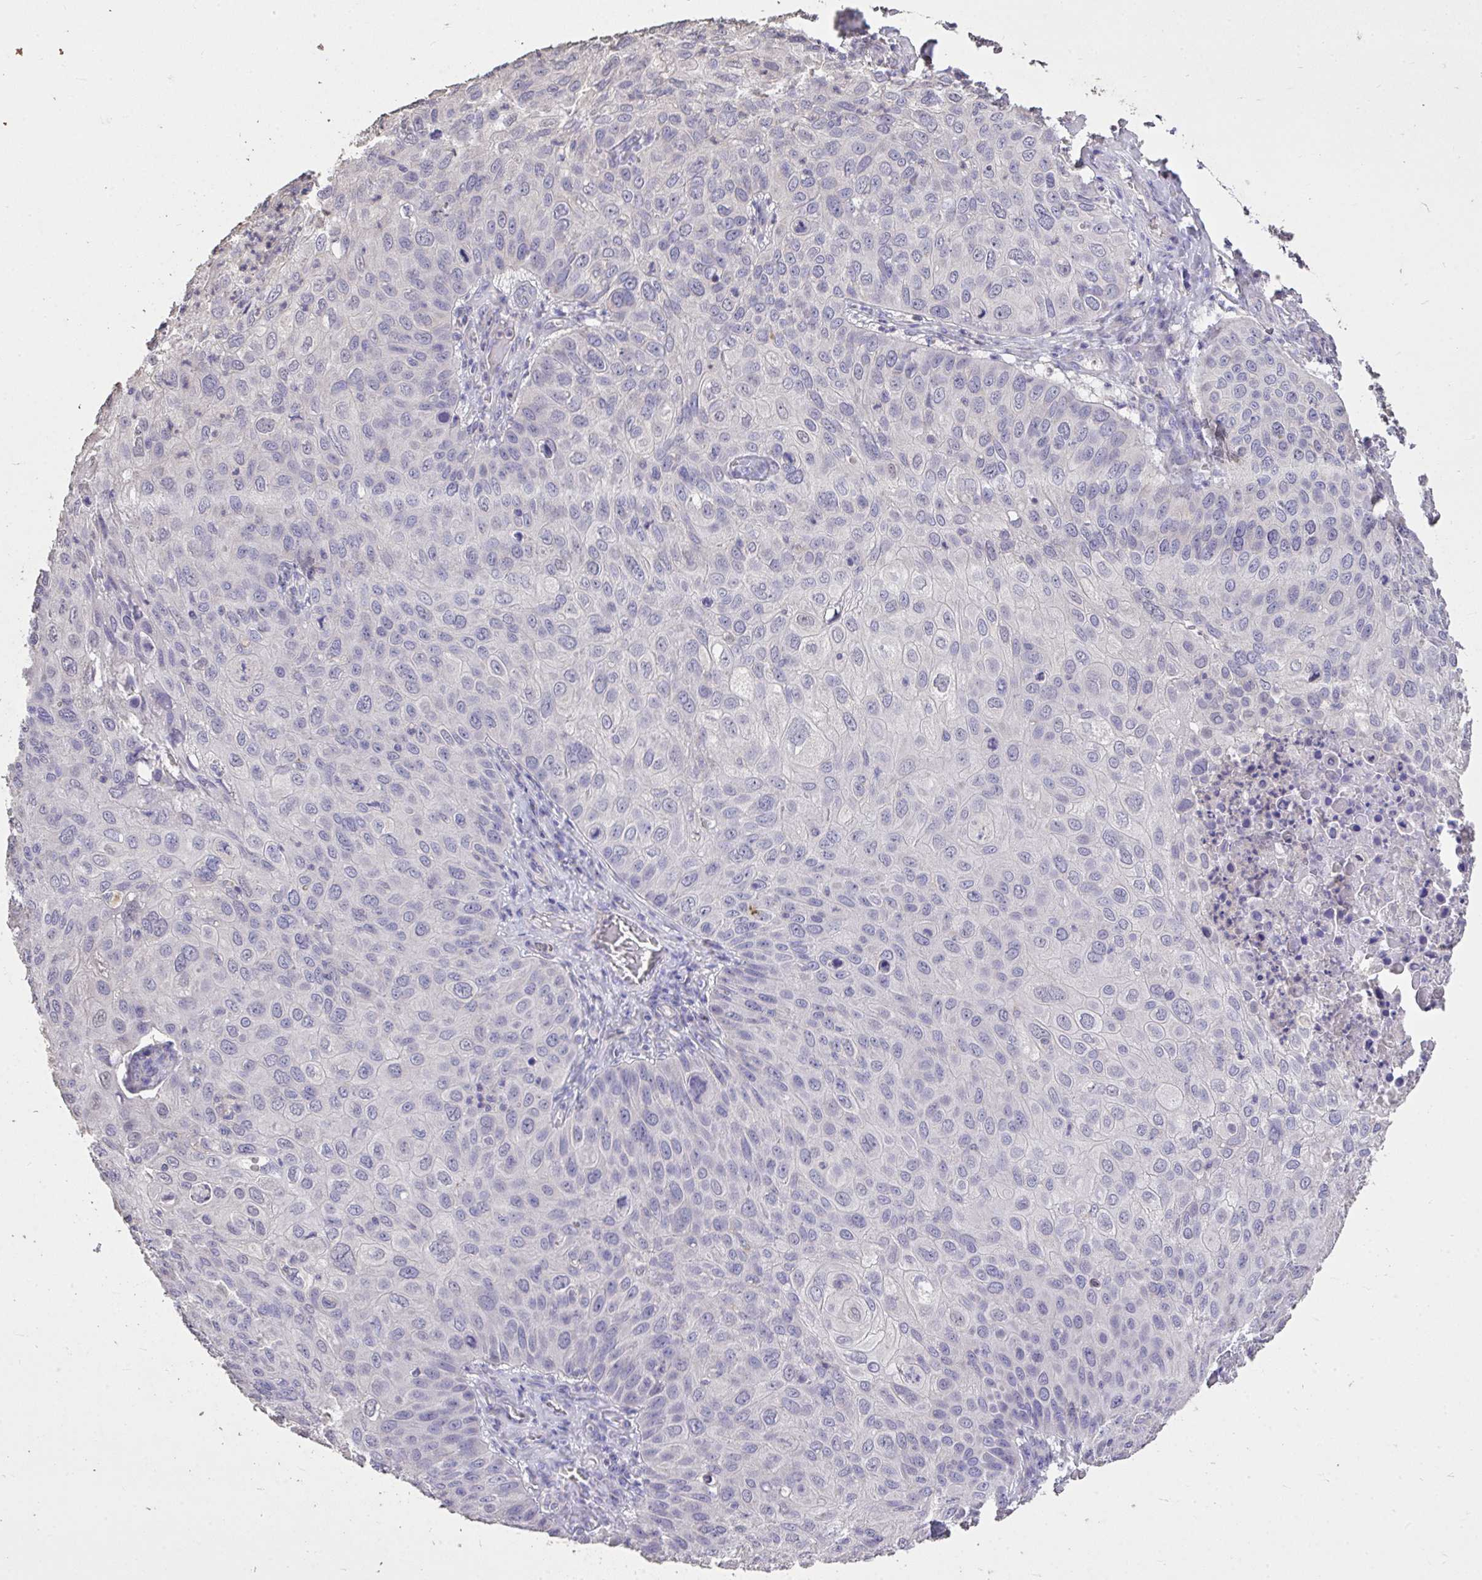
{"staining": {"intensity": "negative", "quantity": "none", "location": "none"}, "tissue": "skin cancer", "cell_type": "Tumor cells", "image_type": "cancer", "snomed": [{"axis": "morphology", "description": "Squamous cell carcinoma, NOS"}, {"axis": "topography", "description": "Skin"}], "caption": "Micrograph shows no protein positivity in tumor cells of skin squamous cell carcinoma tissue. (Stains: DAB immunohistochemistry (IHC) with hematoxylin counter stain, Microscopy: brightfield microscopy at high magnification).", "gene": "MPC2", "patient": {"sex": "male", "age": 87}}